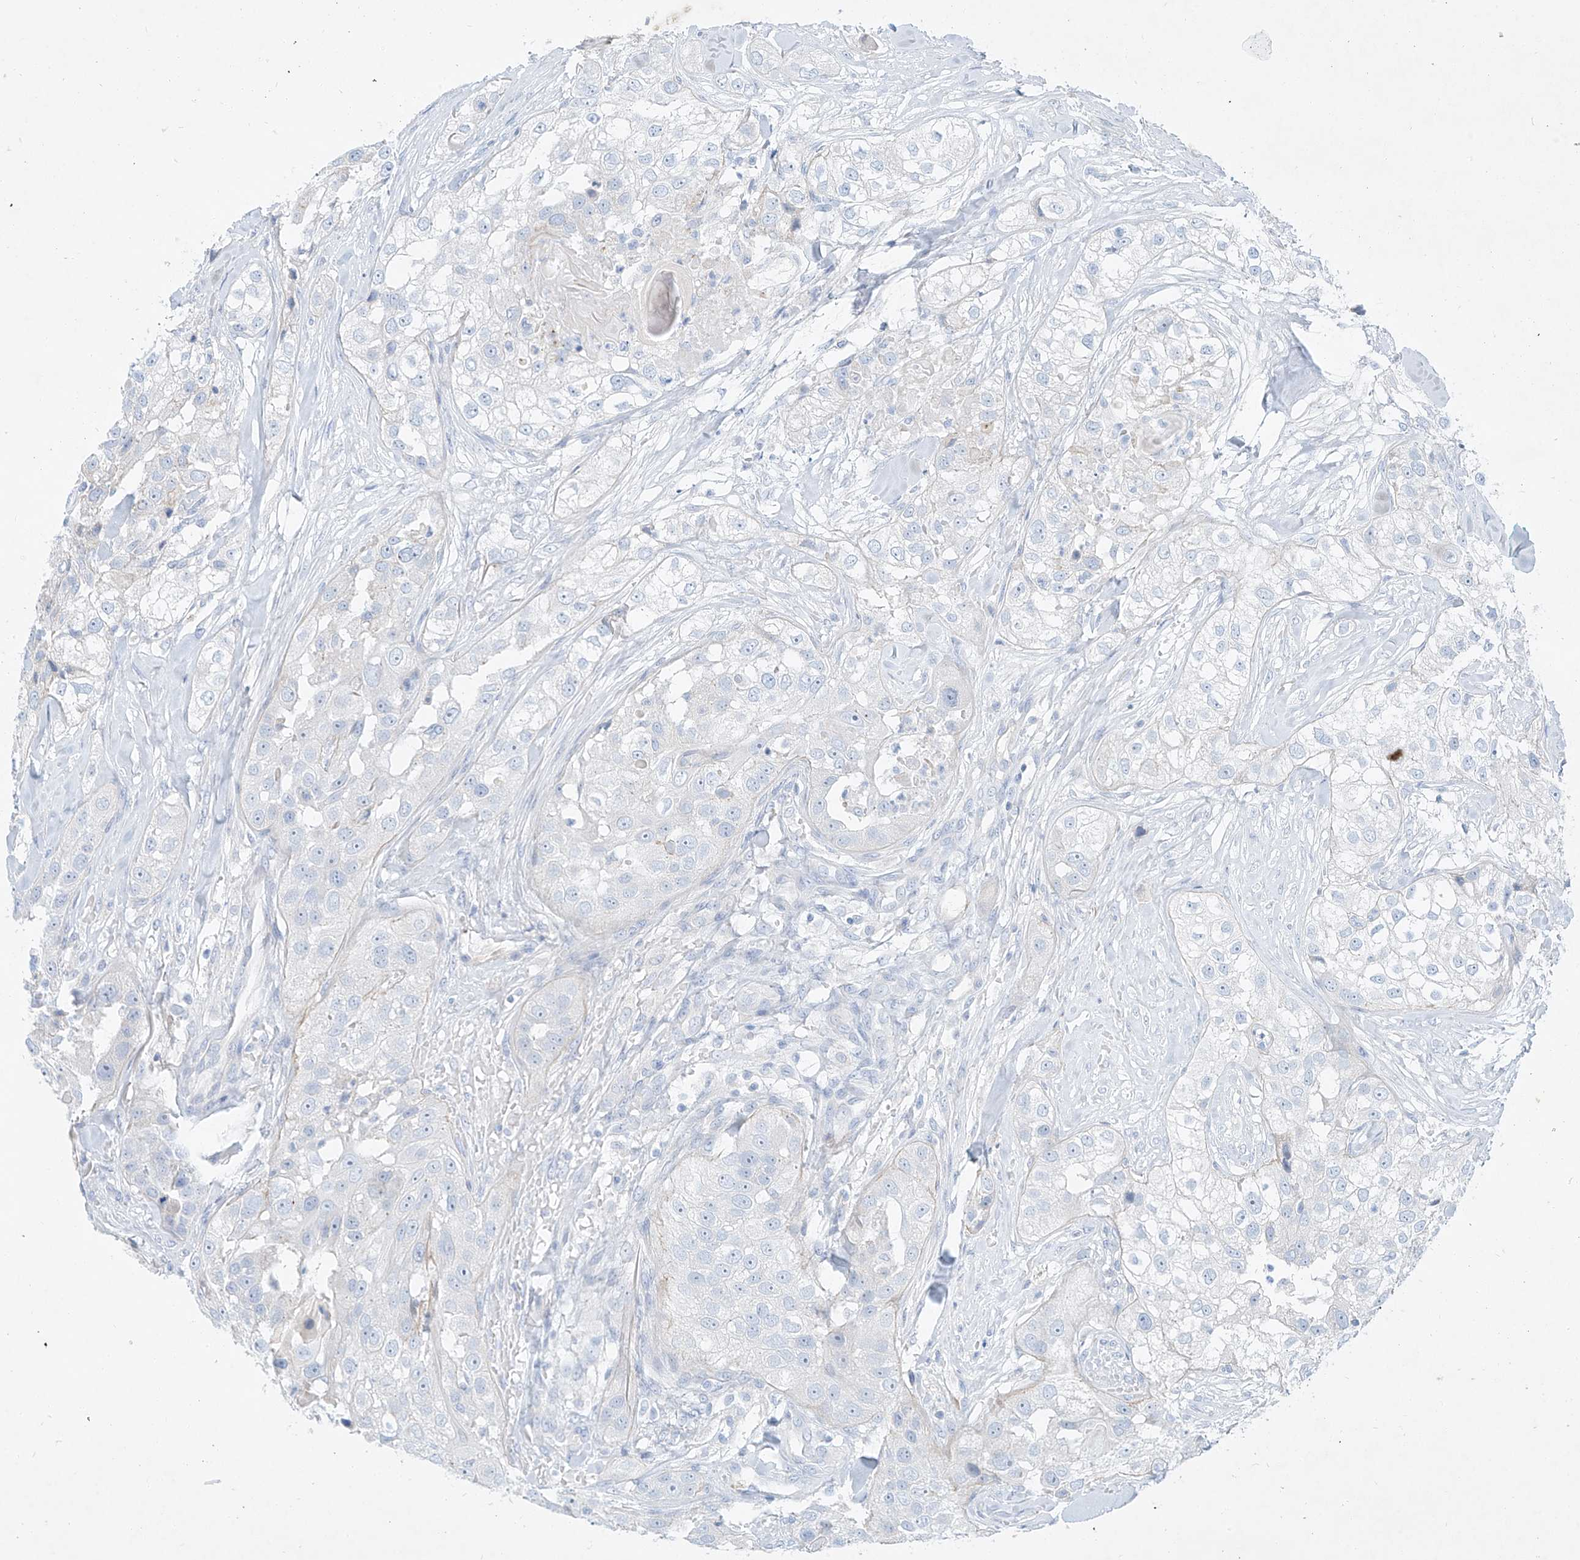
{"staining": {"intensity": "negative", "quantity": "none", "location": "none"}, "tissue": "head and neck cancer", "cell_type": "Tumor cells", "image_type": "cancer", "snomed": [{"axis": "morphology", "description": "Normal tissue, NOS"}, {"axis": "morphology", "description": "Squamous cell carcinoma, NOS"}, {"axis": "topography", "description": "Skeletal muscle"}, {"axis": "topography", "description": "Head-Neck"}], "caption": "Head and neck cancer (squamous cell carcinoma) stained for a protein using IHC reveals no staining tumor cells.", "gene": "AJM1", "patient": {"sex": "male", "age": 51}}